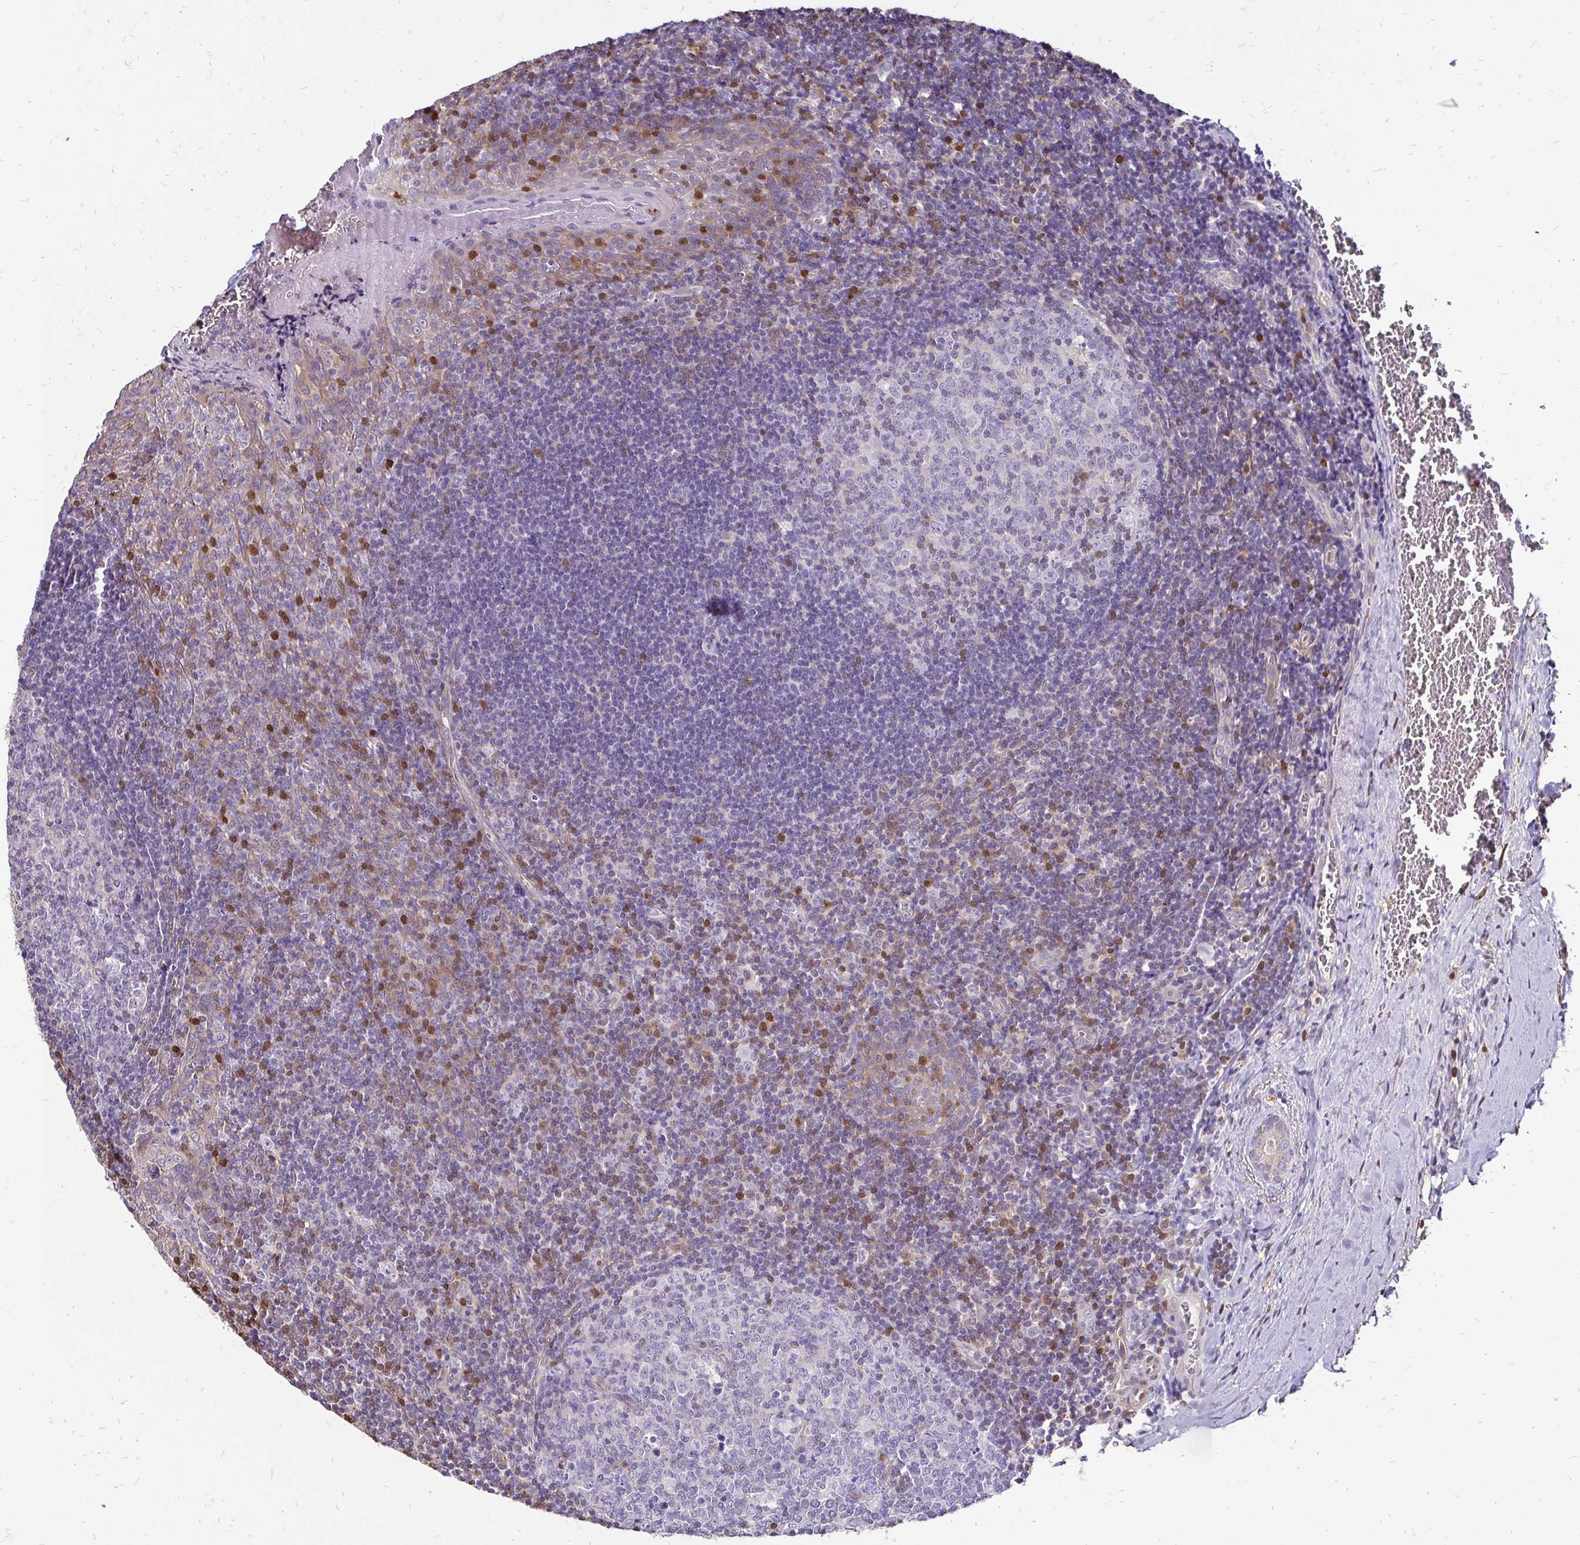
{"staining": {"intensity": "moderate", "quantity": "<25%", "location": "nuclear"}, "tissue": "tonsil", "cell_type": "Germinal center cells", "image_type": "normal", "snomed": [{"axis": "morphology", "description": "Normal tissue, NOS"}, {"axis": "morphology", "description": "Inflammation, NOS"}, {"axis": "topography", "description": "Tonsil"}], "caption": "Protein staining reveals moderate nuclear staining in approximately <25% of germinal center cells in normal tonsil.", "gene": "ZFP1", "patient": {"sex": "female", "age": 31}}